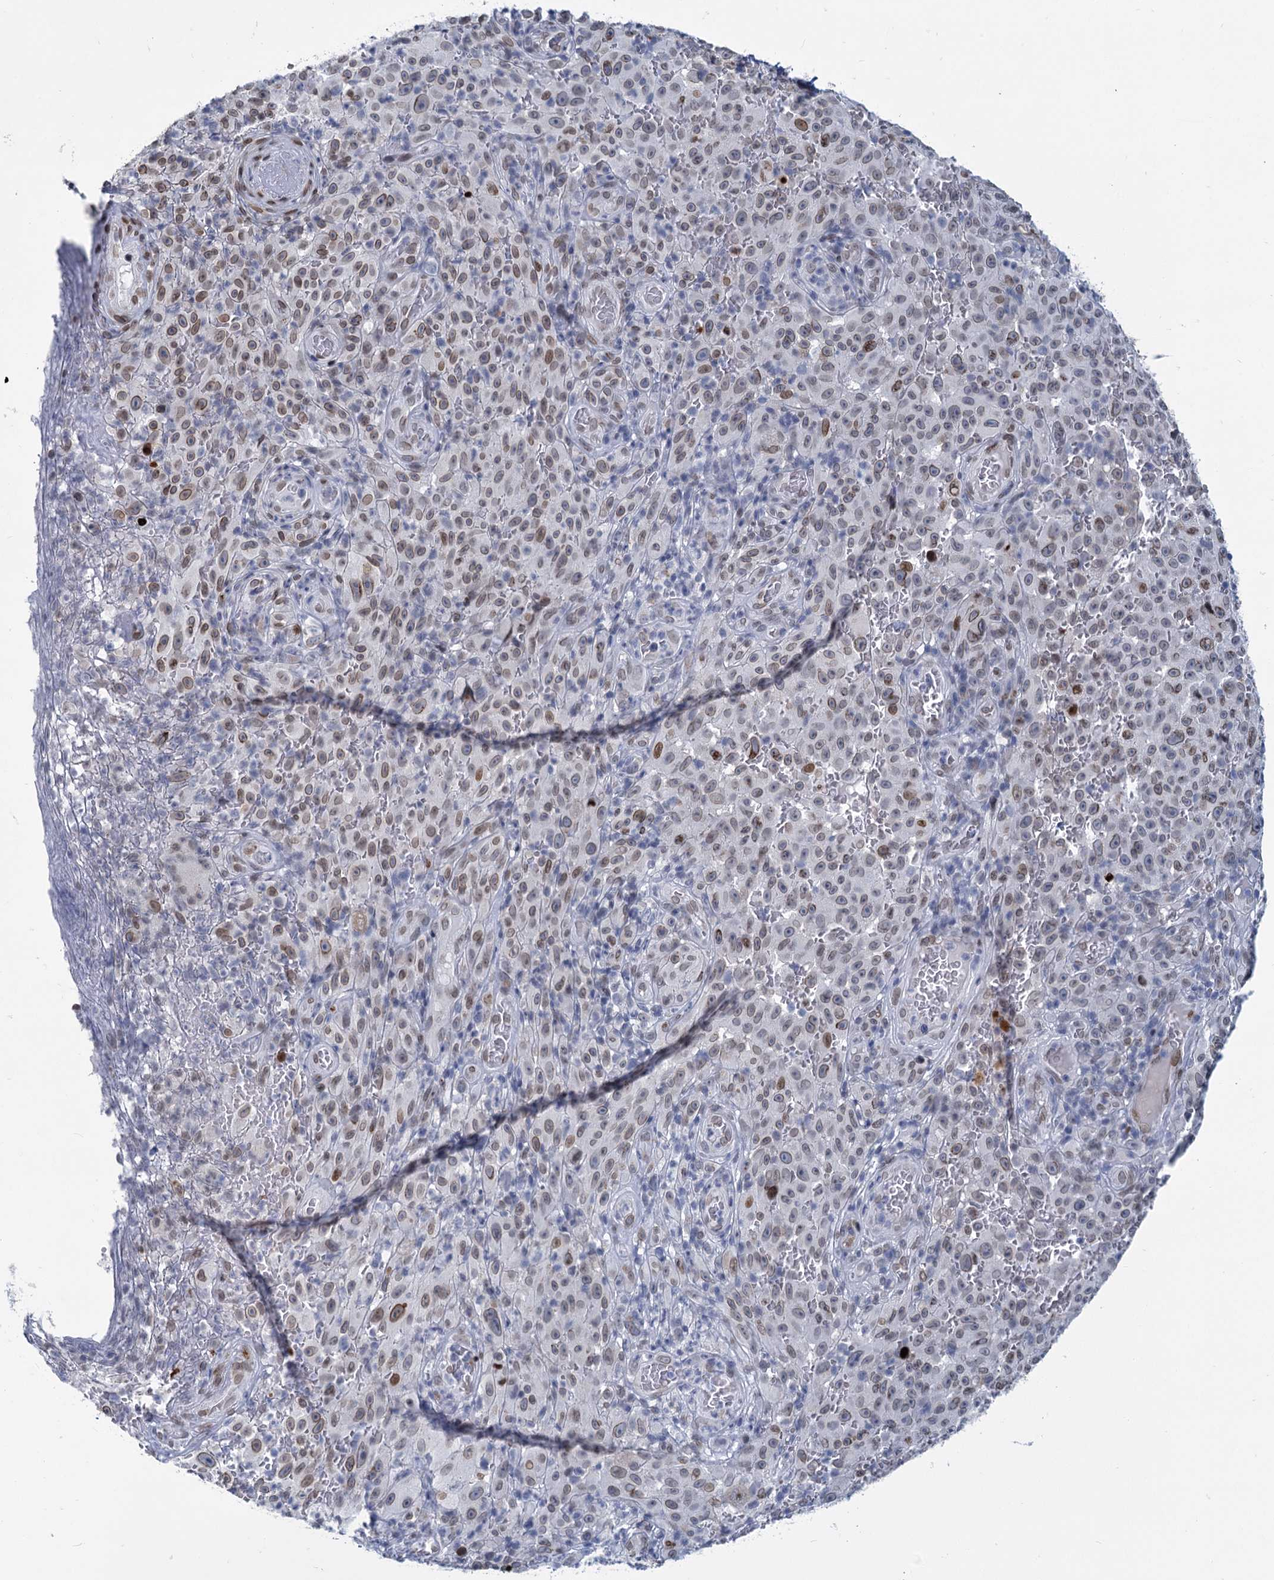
{"staining": {"intensity": "moderate", "quantity": ">75%", "location": "nuclear"}, "tissue": "melanoma", "cell_type": "Tumor cells", "image_type": "cancer", "snomed": [{"axis": "morphology", "description": "Malignant melanoma, NOS"}, {"axis": "topography", "description": "Skin"}], "caption": "Immunohistochemistry (IHC) (DAB (3,3'-diaminobenzidine)) staining of melanoma reveals moderate nuclear protein positivity in about >75% of tumor cells.", "gene": "PRSS35", "patient": {"sex": "female", "age": 82}}